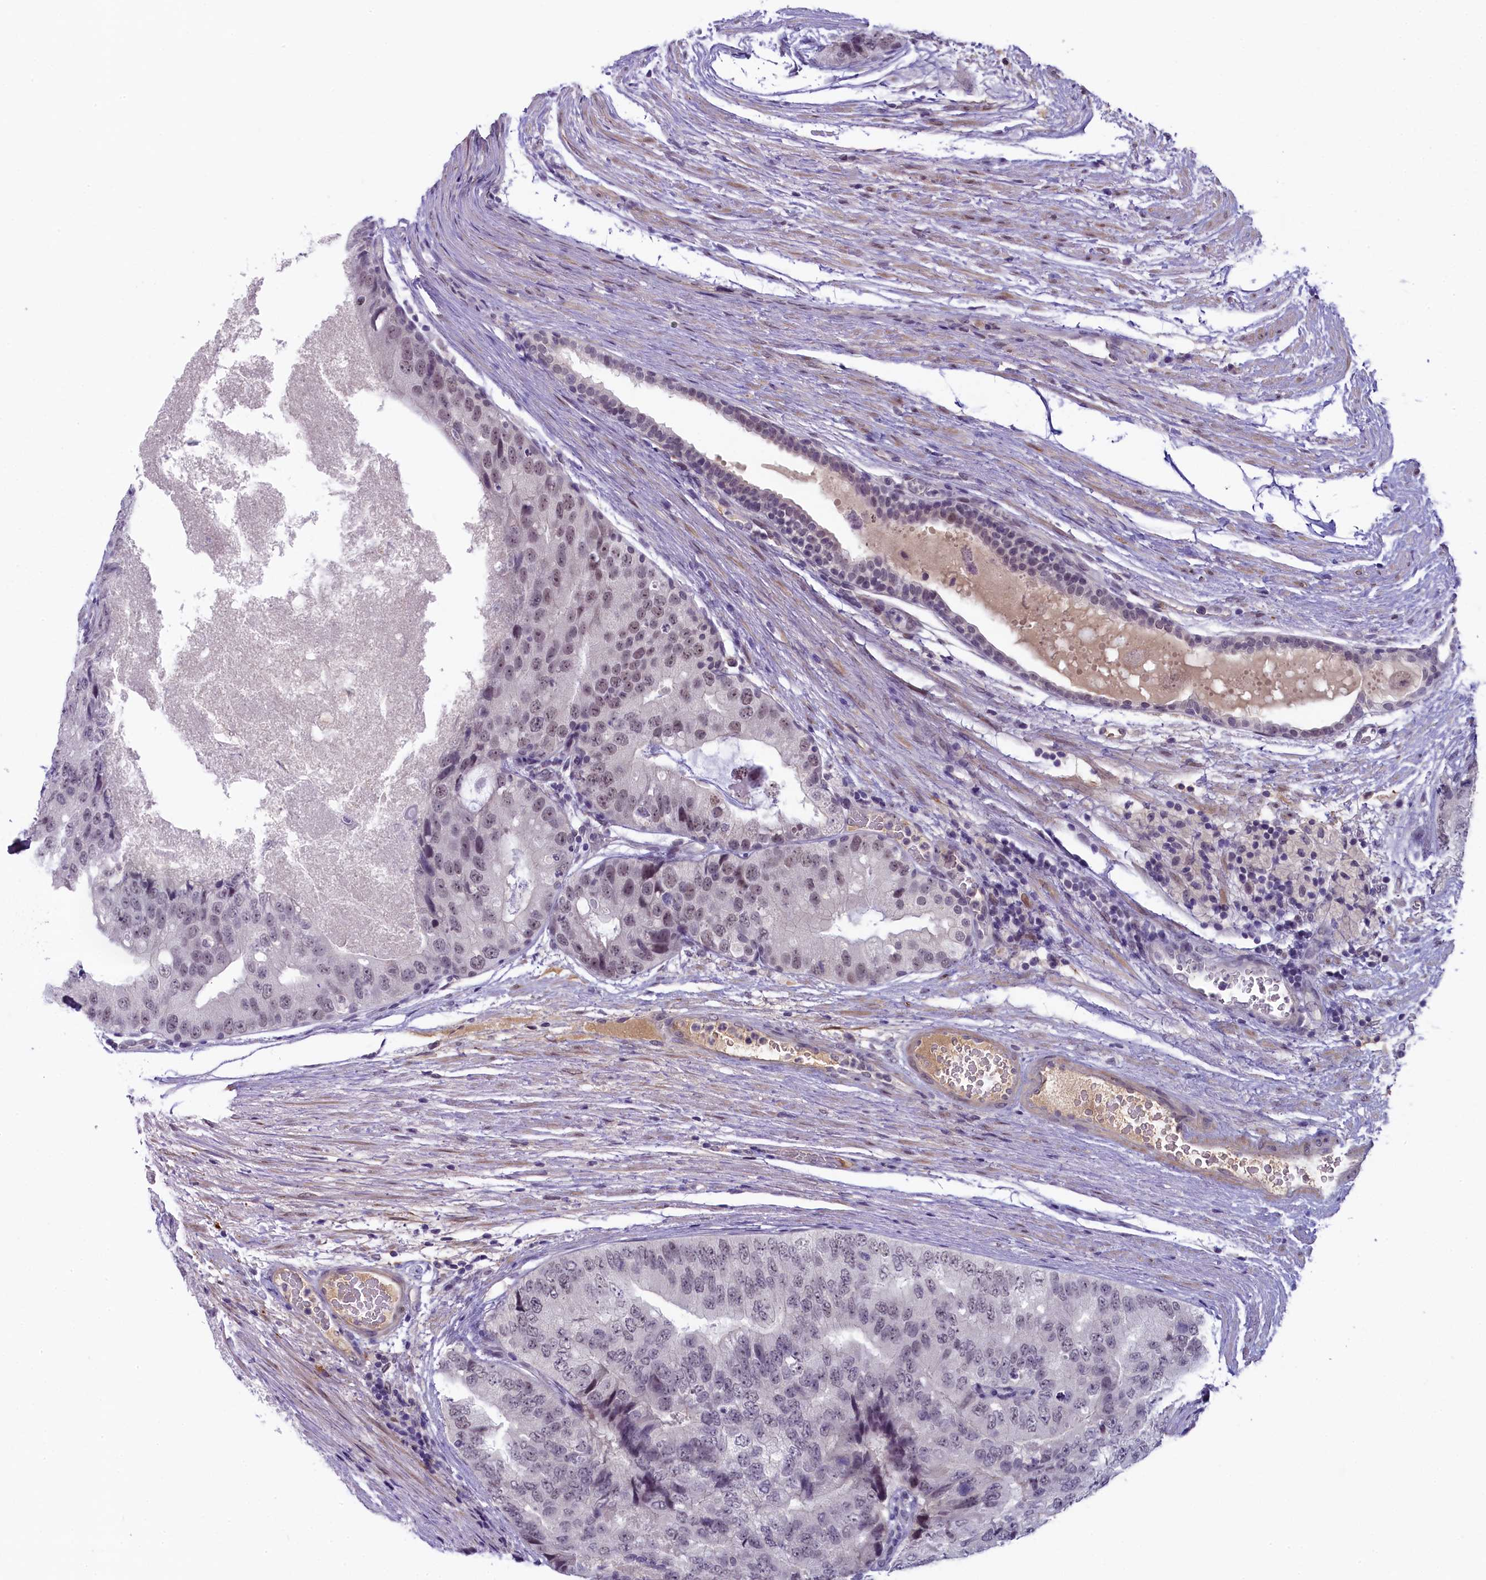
{"staining": {"intensity": "weak", "quantity": "25%-75%", "location": "nuclear"}, "tissue": "prostate cancer", "cell_type": "Tumor cells", "image_type": "cancer", "snomed": [{"axis": "morphology", "description": "Adenocarcinoma, High grade"}, {"axis": "topography", "description": "Prostate"}], "caption": "IHC photomicrograph of prostate cancer stained for a protein (brown), which displays low levels of weak nuclear staining in about 25%-75% of tumor cells.", "gene": "CRAMP1", "patient": {"sex": "male", "age": 70}}